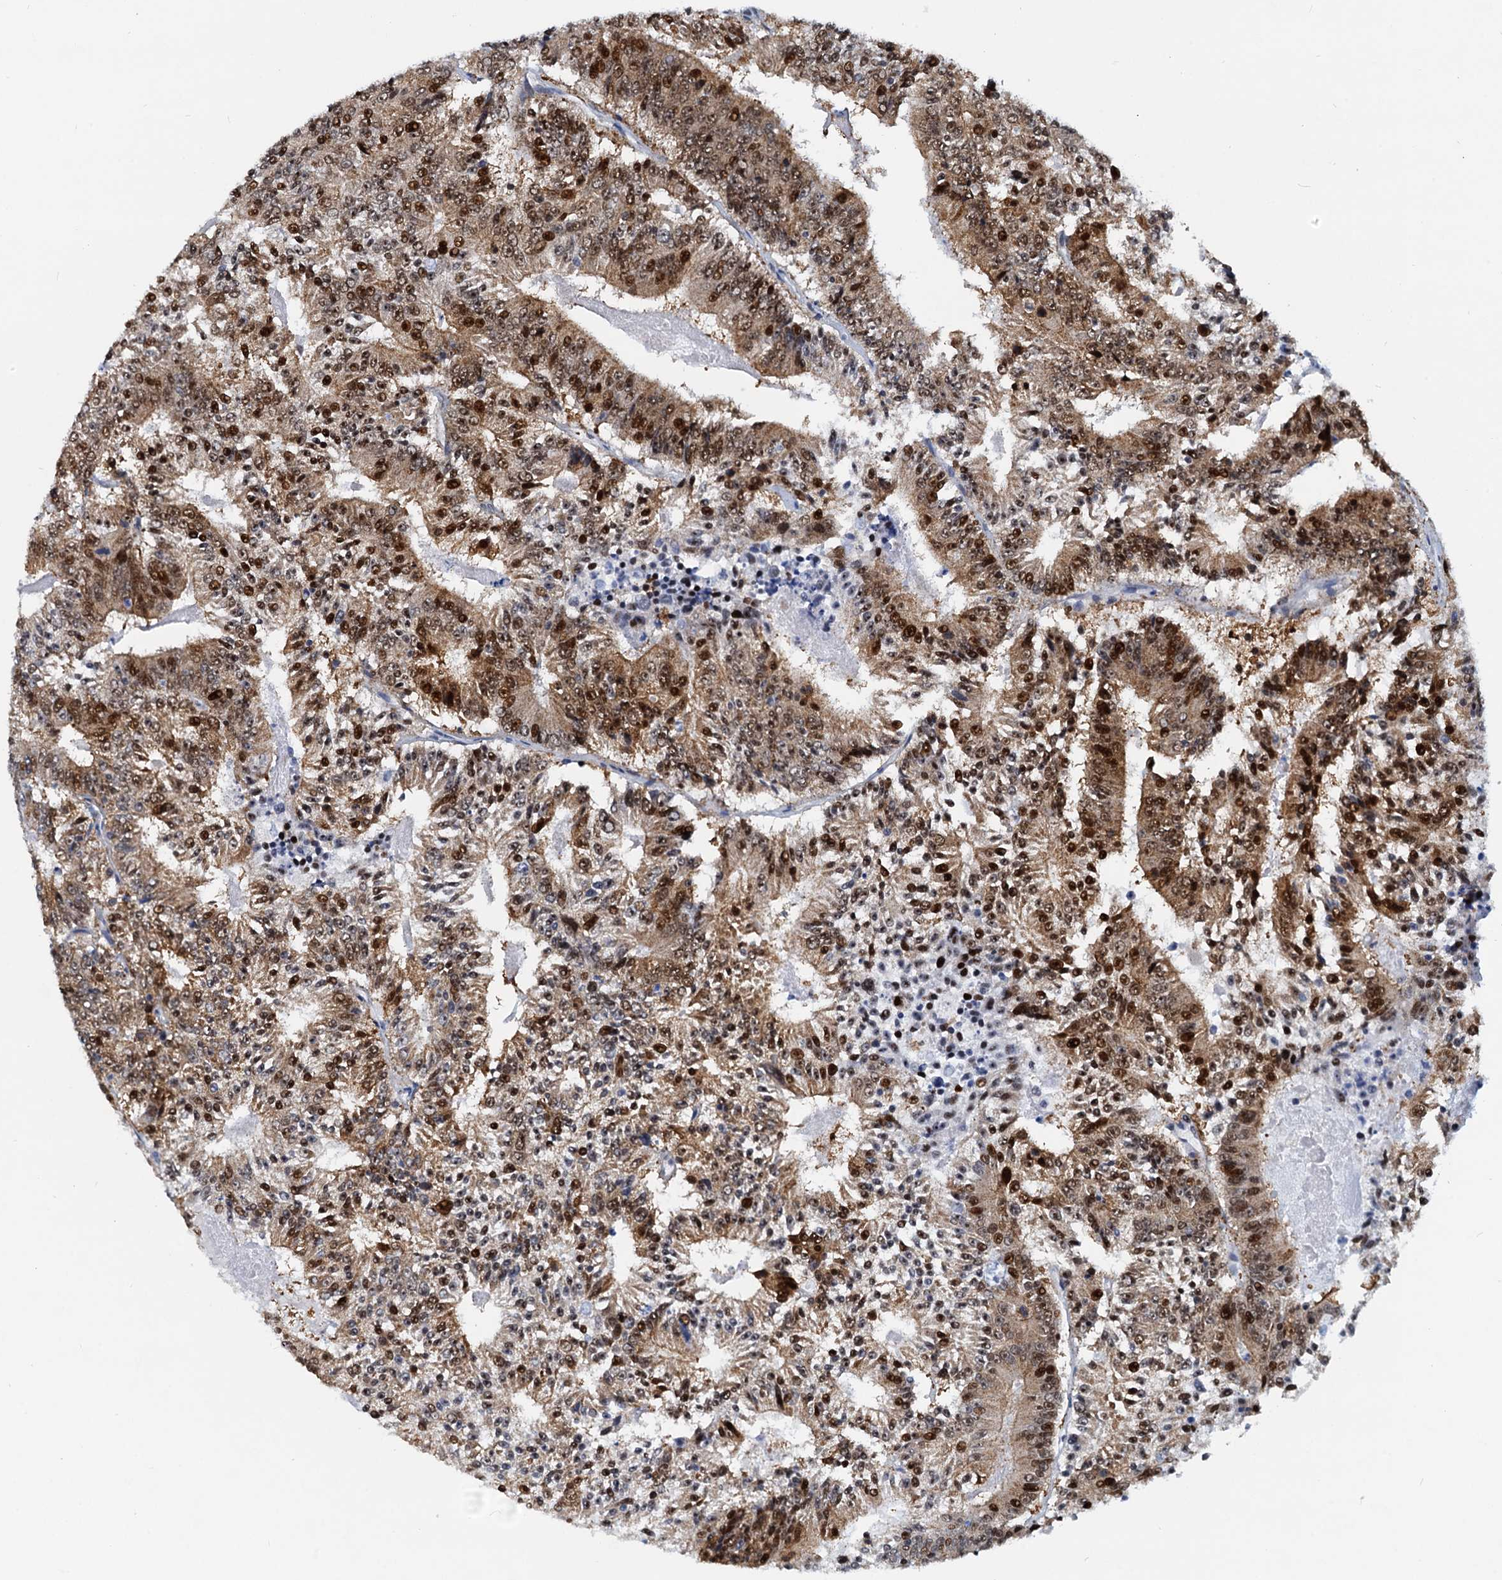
{"staining": {"intensity": "strong", "quantity": ">75%", "location": "cytoplasmic/membranous,nuclear"}, "tissue": "colorectal cancer", "cell_type": "Tumor cells", "image_type": "cancer", "snomed": [{"axis": "morphology", "description": "Adenocarcinoma, NOS"}, {"axis": "topography", "description": "Colon"}], "caption": "The histopathology image reveals immunohistochemical staining of adenocarcinoma (colorectal). There is strong cytoplasmic/membranous and nuclear positivity is identified in about >75% of tumor cells. Immunohistochemistry (ihc) stains the protein in brown and the nuclei are stained blue.", "gene": "PTGES3", "patient": {"sex": "male", "age": 83}}